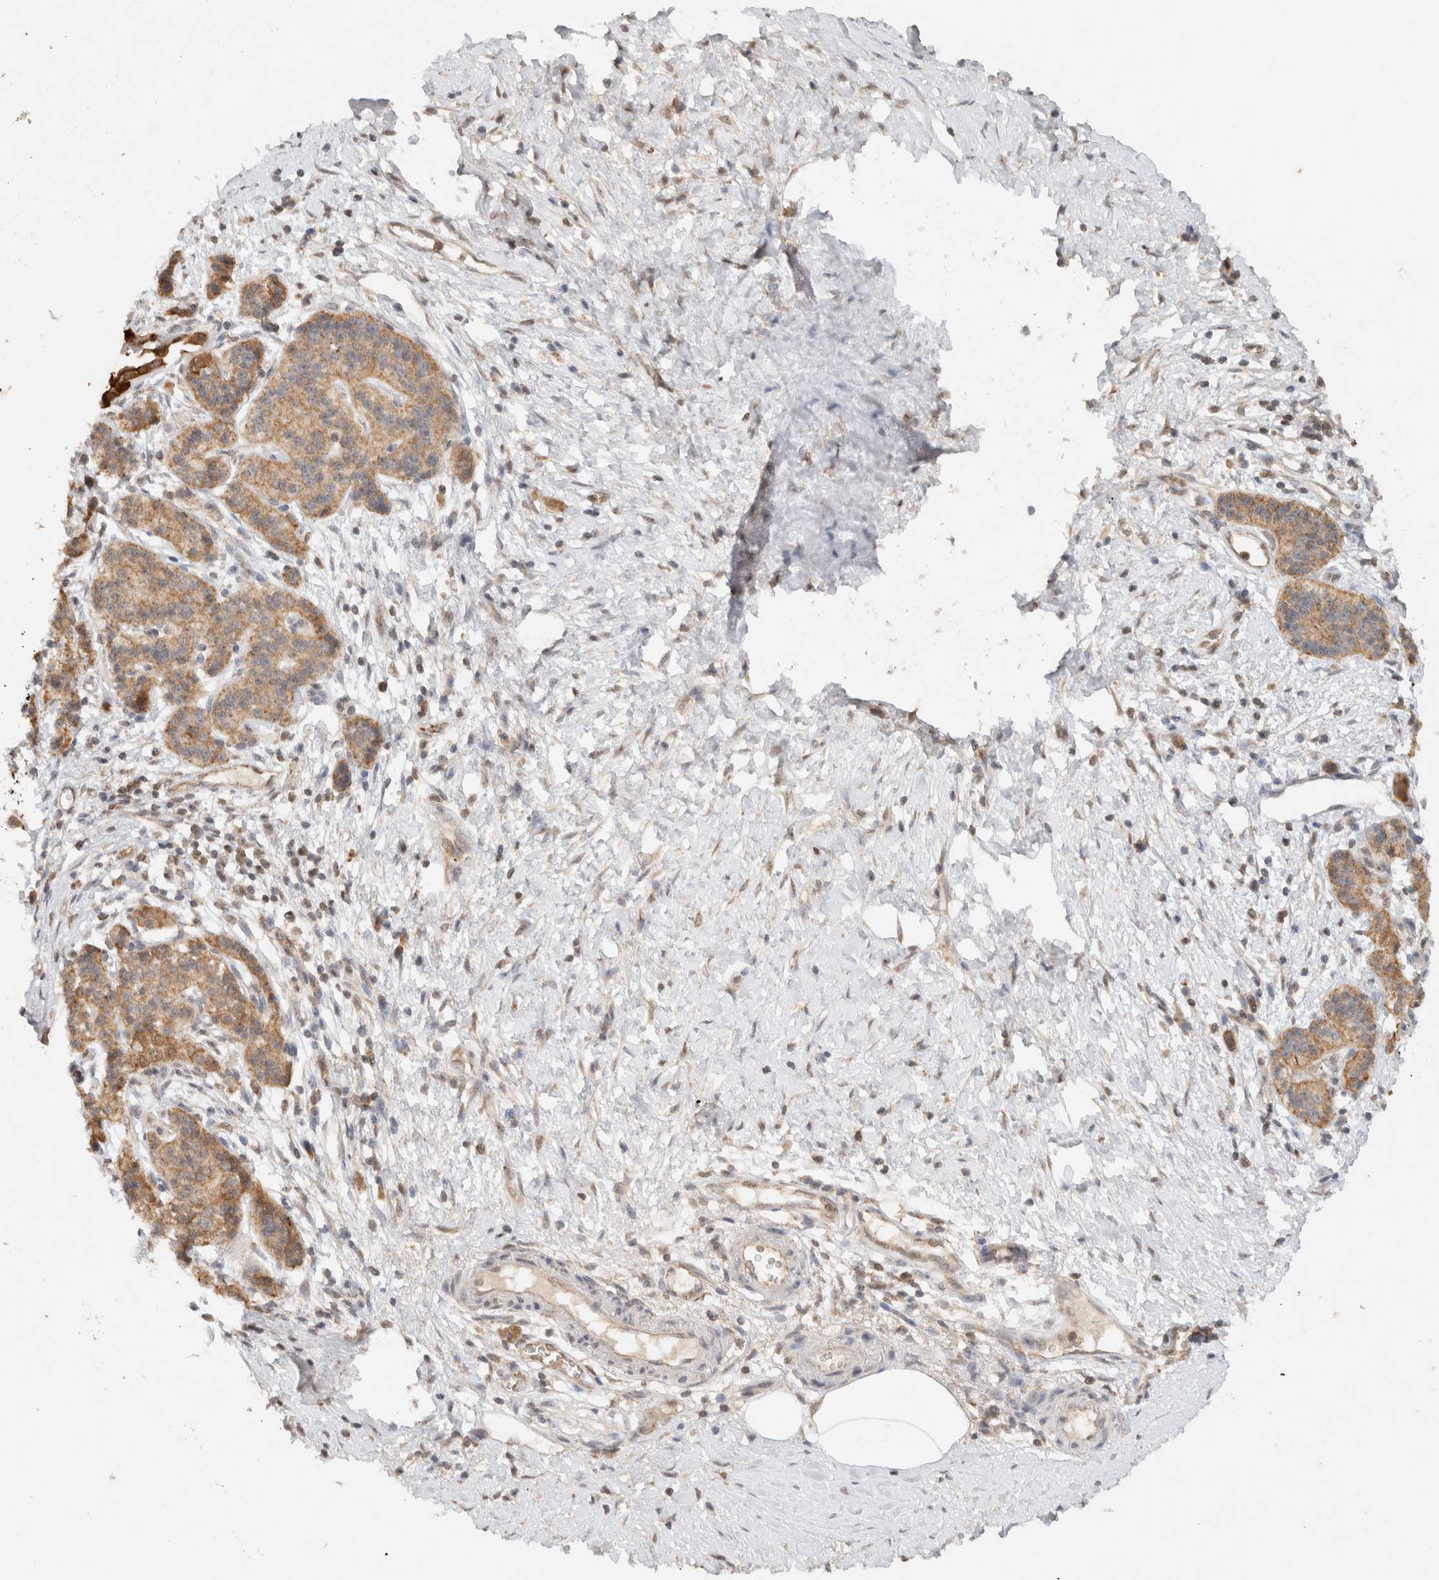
{"staining": {"intensity": "moderate", "quantity": ">75%", "location": "cytoplasmic/membranous"}, "tissue": "pancreatic cancer", "cell_type": "Tumor cells", "image_type": "cancer", "snomed": [{"axis": "morphology", "description": "Adenocarcinoma, NOS"}, {"axis": "topography", "description": "Pancreas"}], "caption": "Protein expression analysis of human pancreatic adenocarcinoma reveals moderate cytoplasmic/membranous staining in about >75% of tumor cells.", "gene": "CA13", "patient": {"sex": "male", "age": 50}}